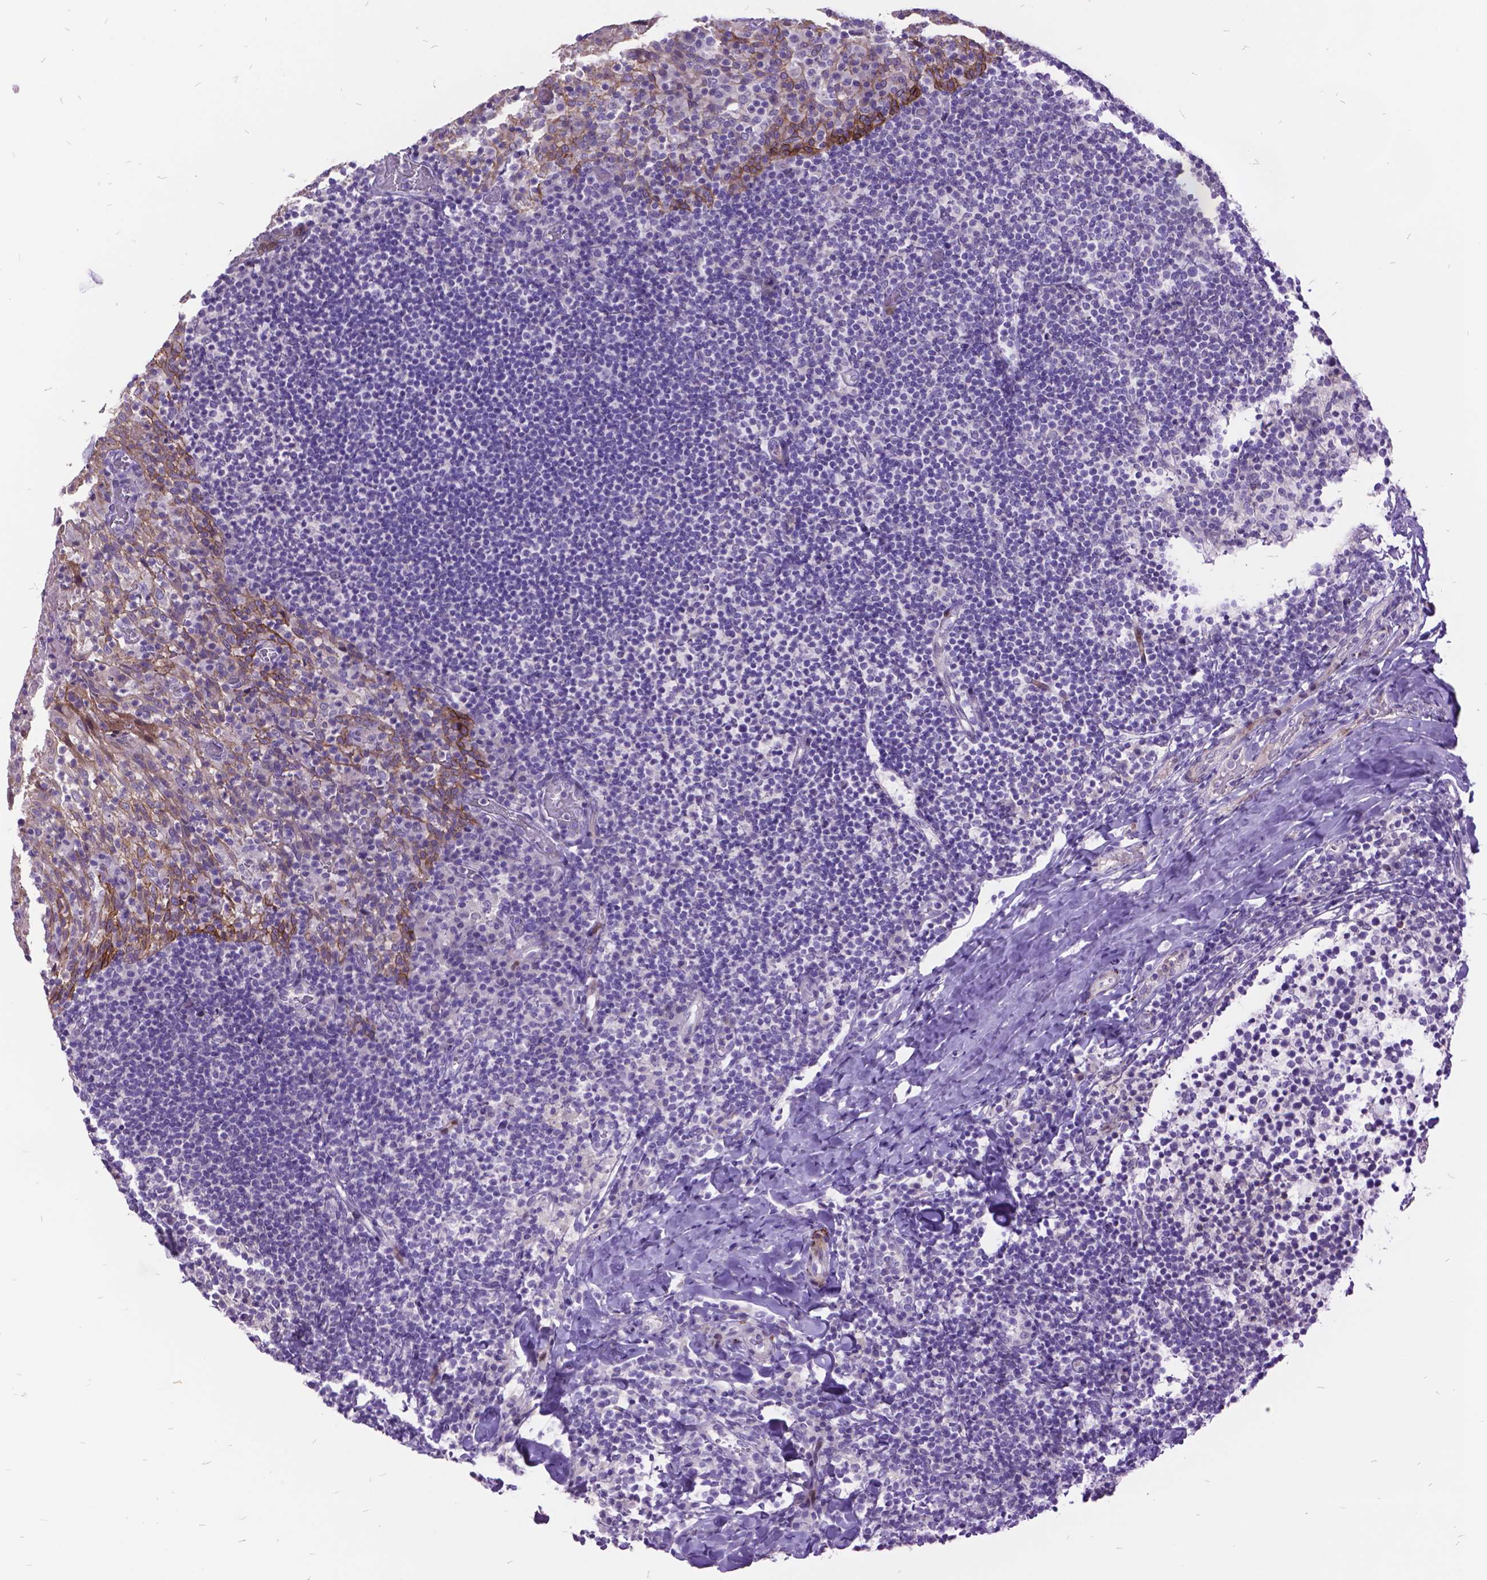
{"staining": {"intensity": "negative", "quantity": "none", "location": "none"}, "tissue": "tonsil", "cell_type": "Germinal center cells", "image_type": "normal", "snomed": [{"axis": "morphology", "description": "Normal tissue, NOS"}, {"axis": "topography", "description": "Tonsil"}], "caption": "The histopathology image shows no significant expression in germinal center cells of tonsil.", "gene": "ITGB6", "patient": {"sex": "female", "age": 10}}